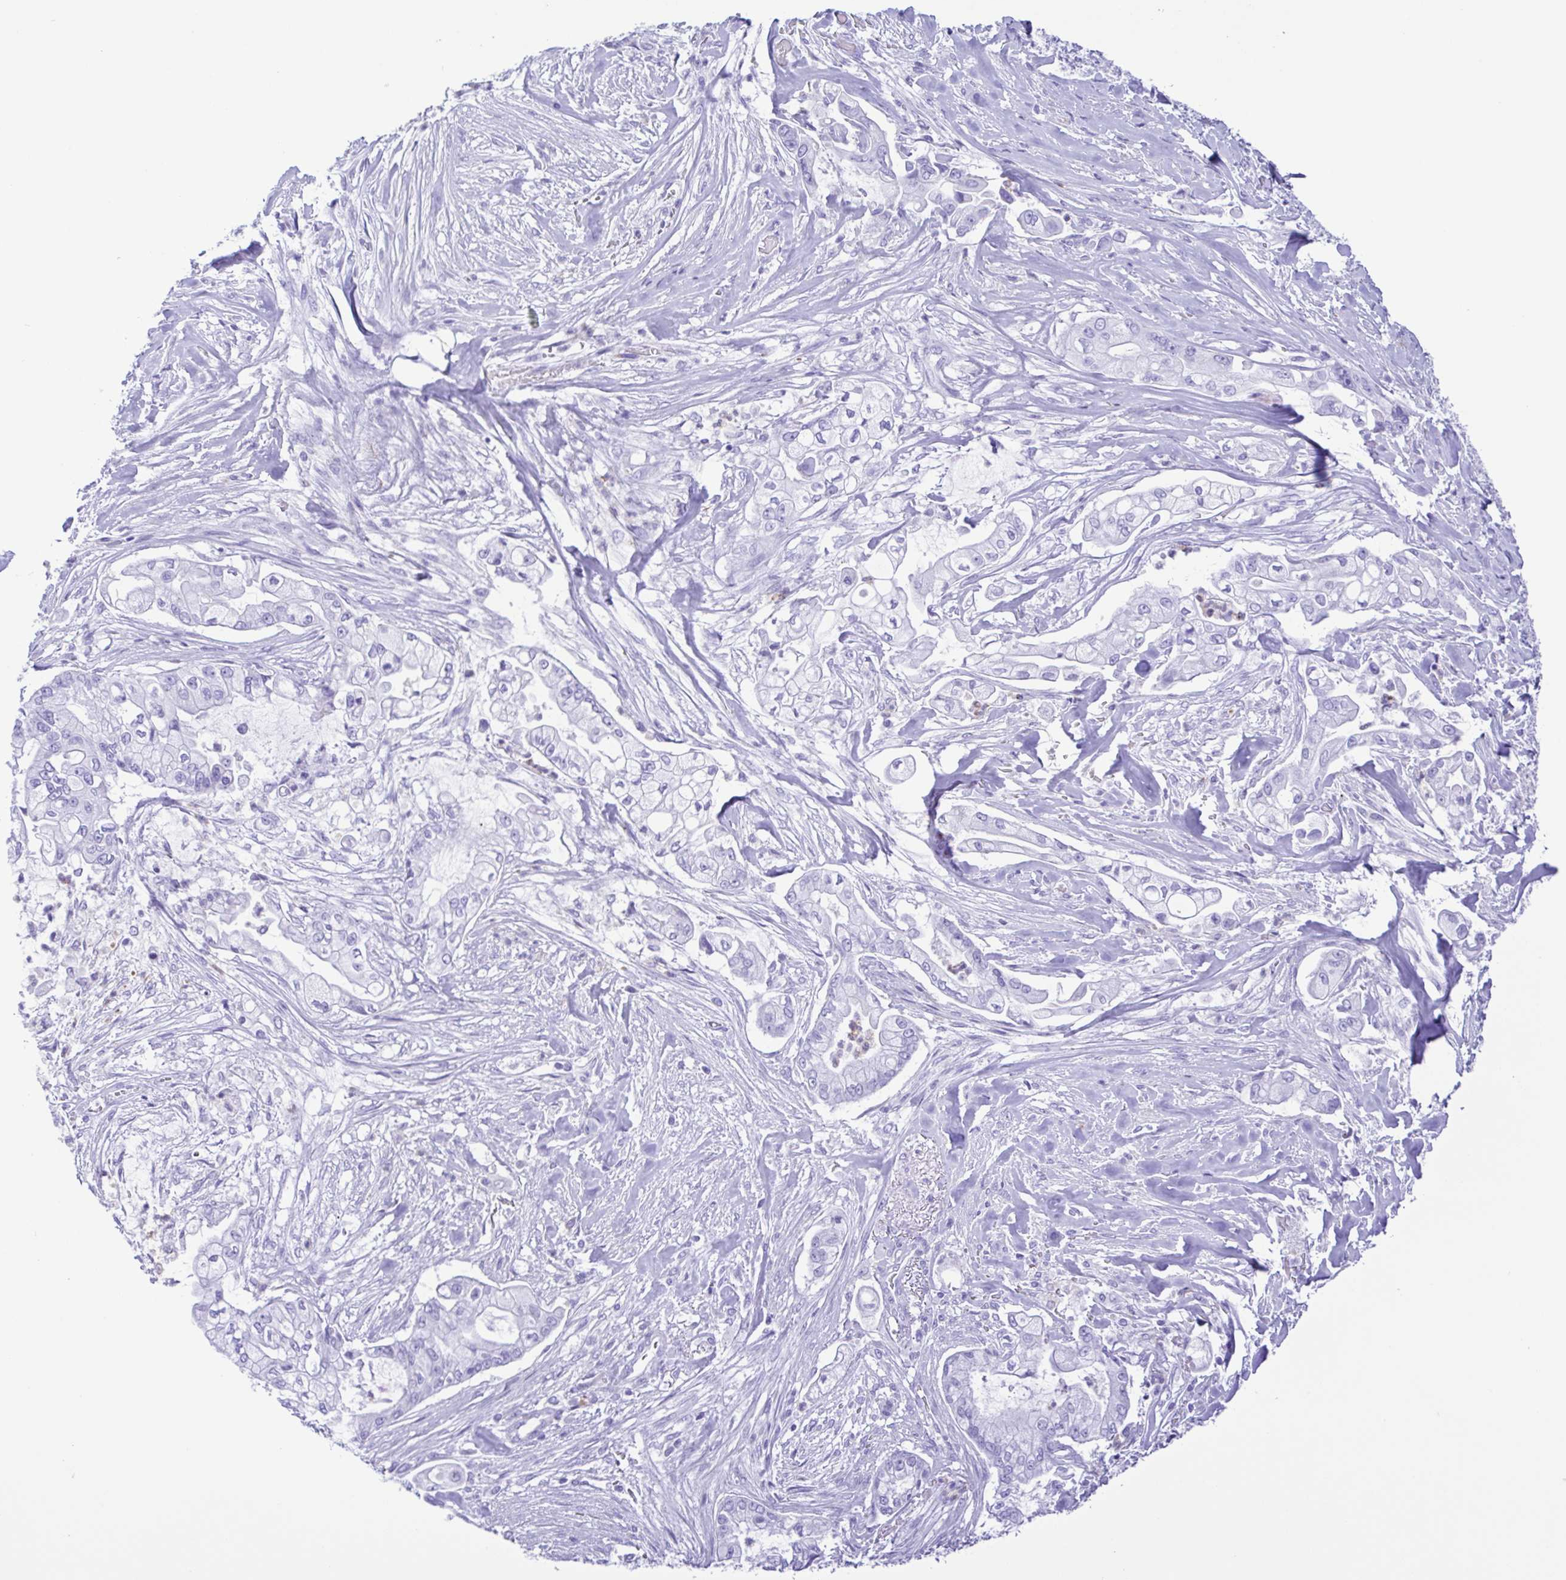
{"staining": {"intensity": "negative", "quantity": "none", "location": "none"}, "tissue": "pancreatic cancer", "cell_type": "Tumor cells", "image_type": "cancer", "snomed": [{"axis": "morphology", "description": "Adenocarcinoma, NOS"}, {"axis": "topography", "description": "Pancreas"}], "caption": "Human pancreatic adenocarcinoma stained for a protein using immunohistochemistry (IHC) shows no staining in tumor cells.", "gene": "GPR17", "patient": {"sex": "female", "age": 69}}